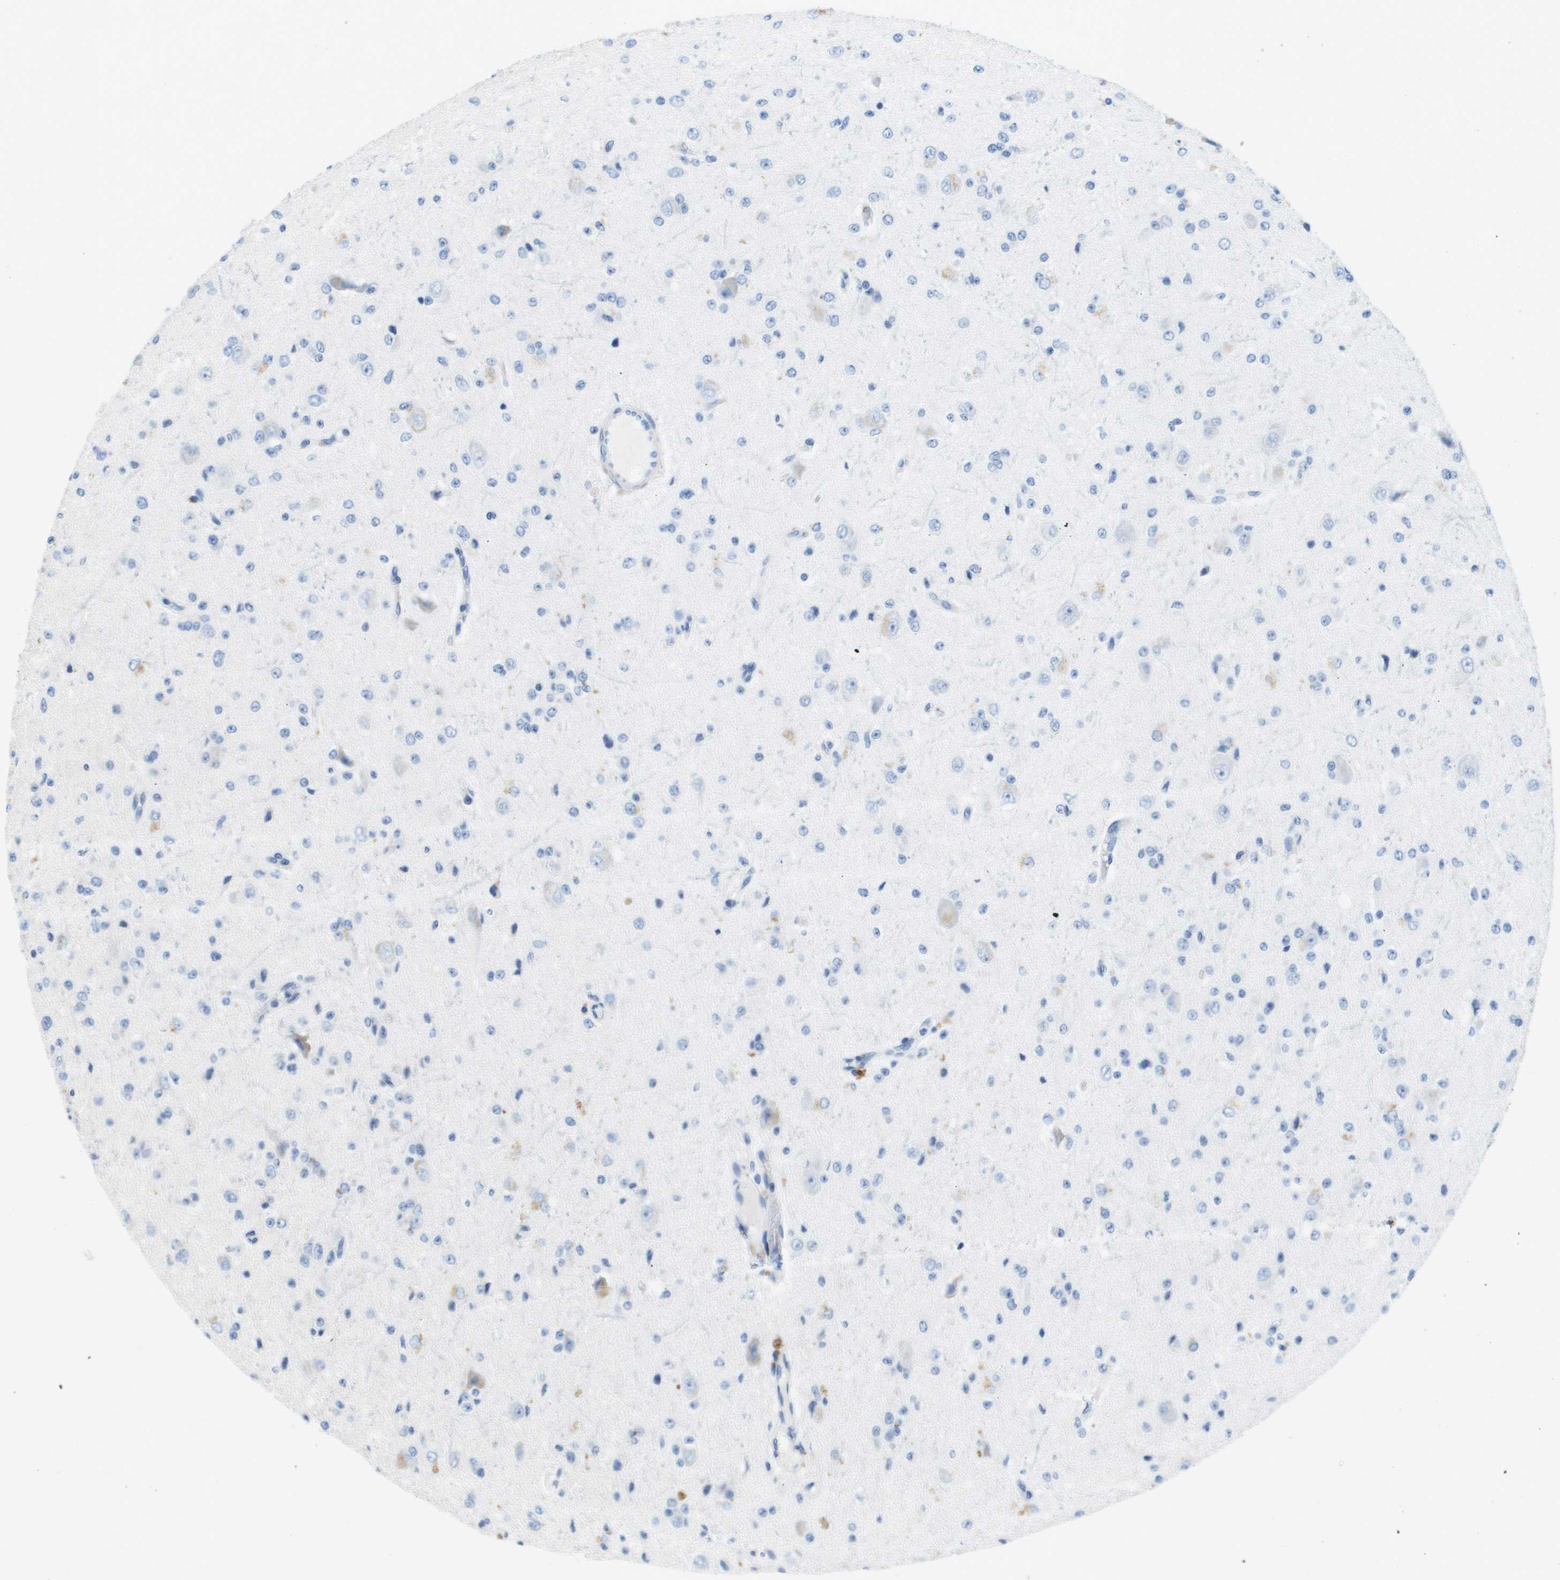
{"staining": {"intensity": "negative", "quantity": "none", "location": "none"}, "tissue": "glioma", "cell_type": "Tumor cells", "image_type": "cancer", "snomed": [{"axis": "morphology", "description": "Glioma, malignant, High grade"}, {"axis": "topography", "description": "pancreas cauda"}], "caption": "Tumor cells are negative for brown protein staining in malignant glioma (high-grade).", "gene": "B3GNT5", "patient": {"sex": "male", "age": 60}}